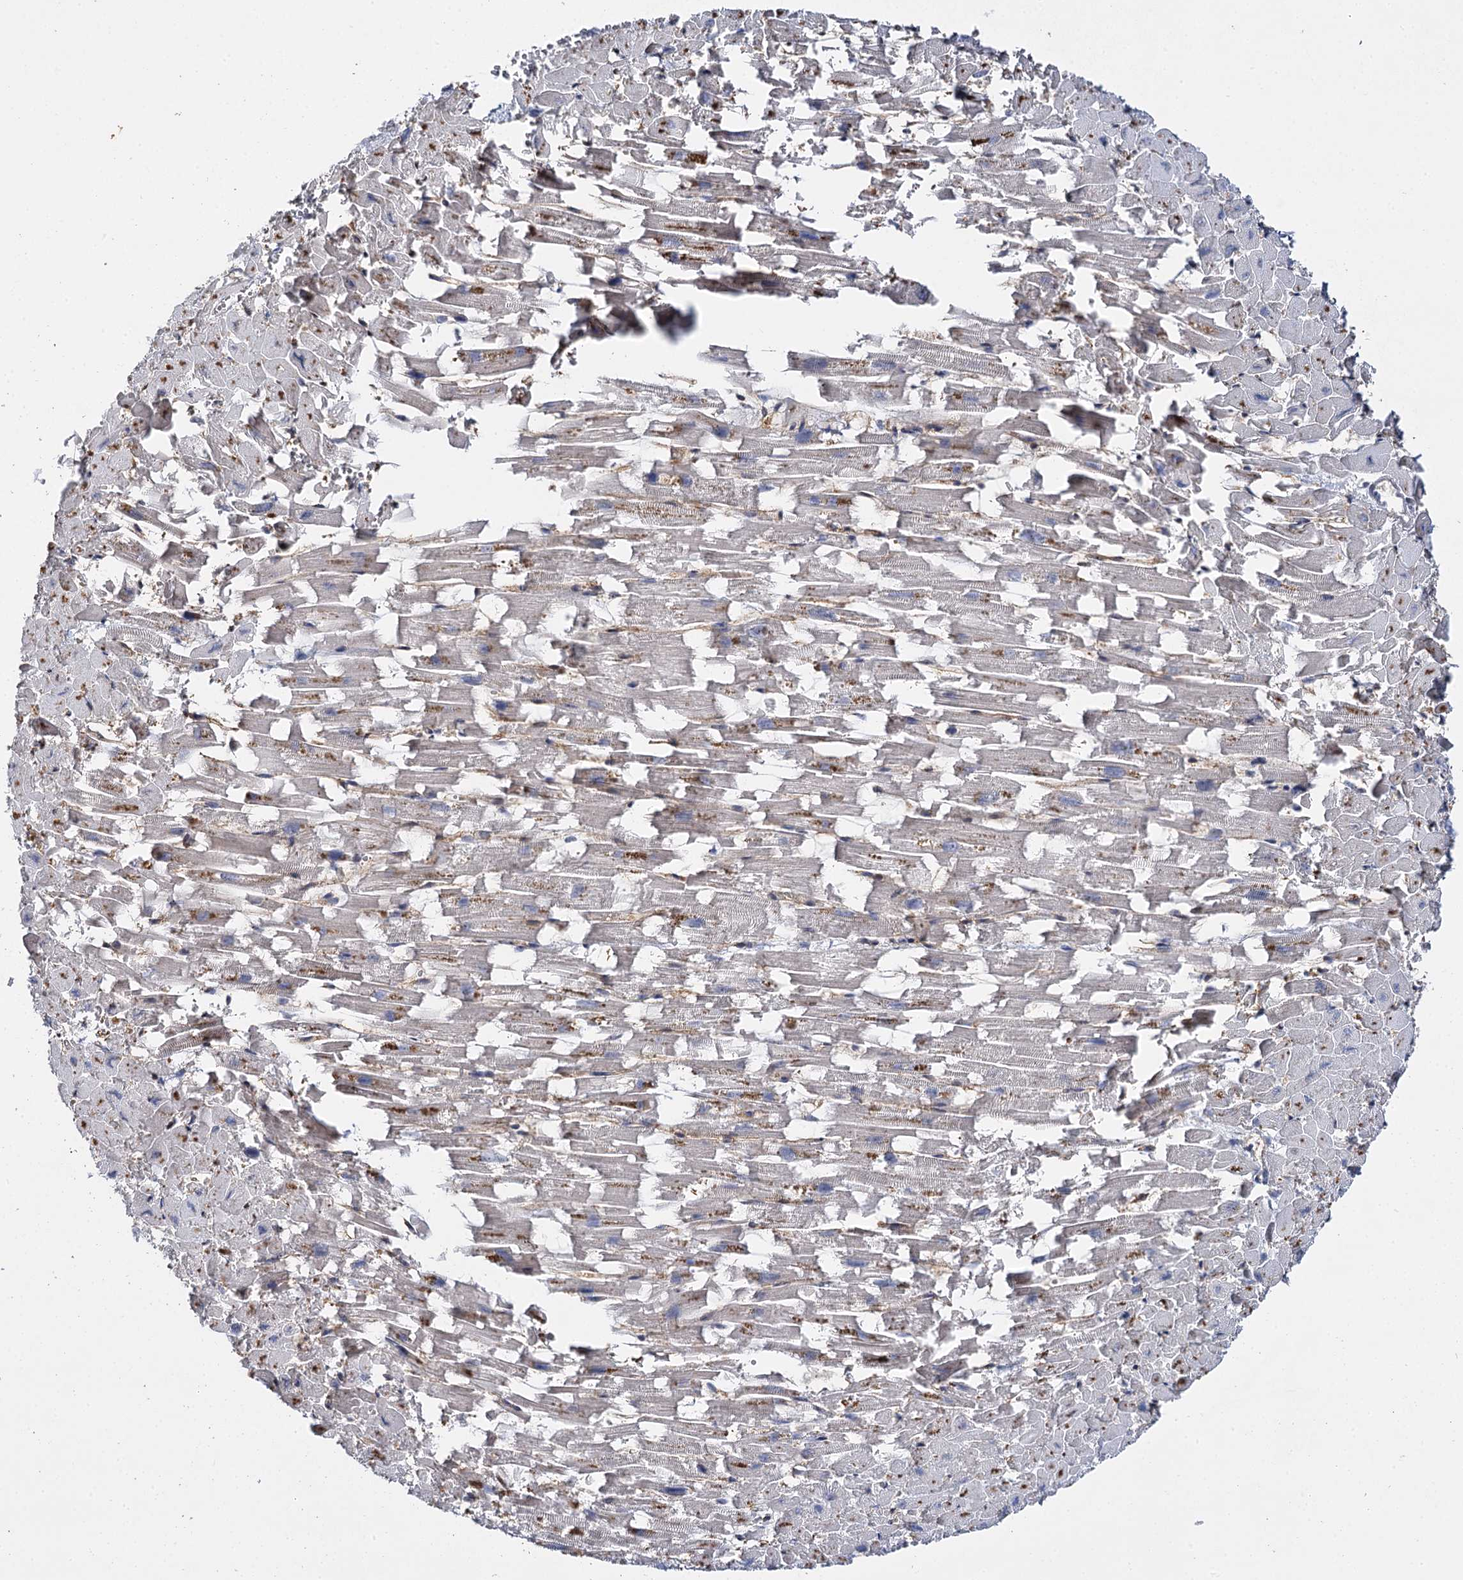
{"staining": {"intensity": "moderate", "quantity": "<25%", "location": "cytoplasmic/membranous,nuclear"}, "tissue": "heart muscle", "cell_type": "Cardiomyocytes", "image_type": "normal", "snomed": [{"axis": "morphology", "description": "Normal tissue, NOS"}, {"axis": "topography", "description": "Heart"}], "caption": "High-magnification brightfield microscopy of unremarkable heart muscle stained with DAB (brown) and counterstained with hematoxylin (blue). cardiomyocytes exhibit moderate cytoplasmic/membranous,nuclear staining is present in about<25% of cells.", "gene": "SUPT20H", "patient": {"sex": "female", "age": 64}}